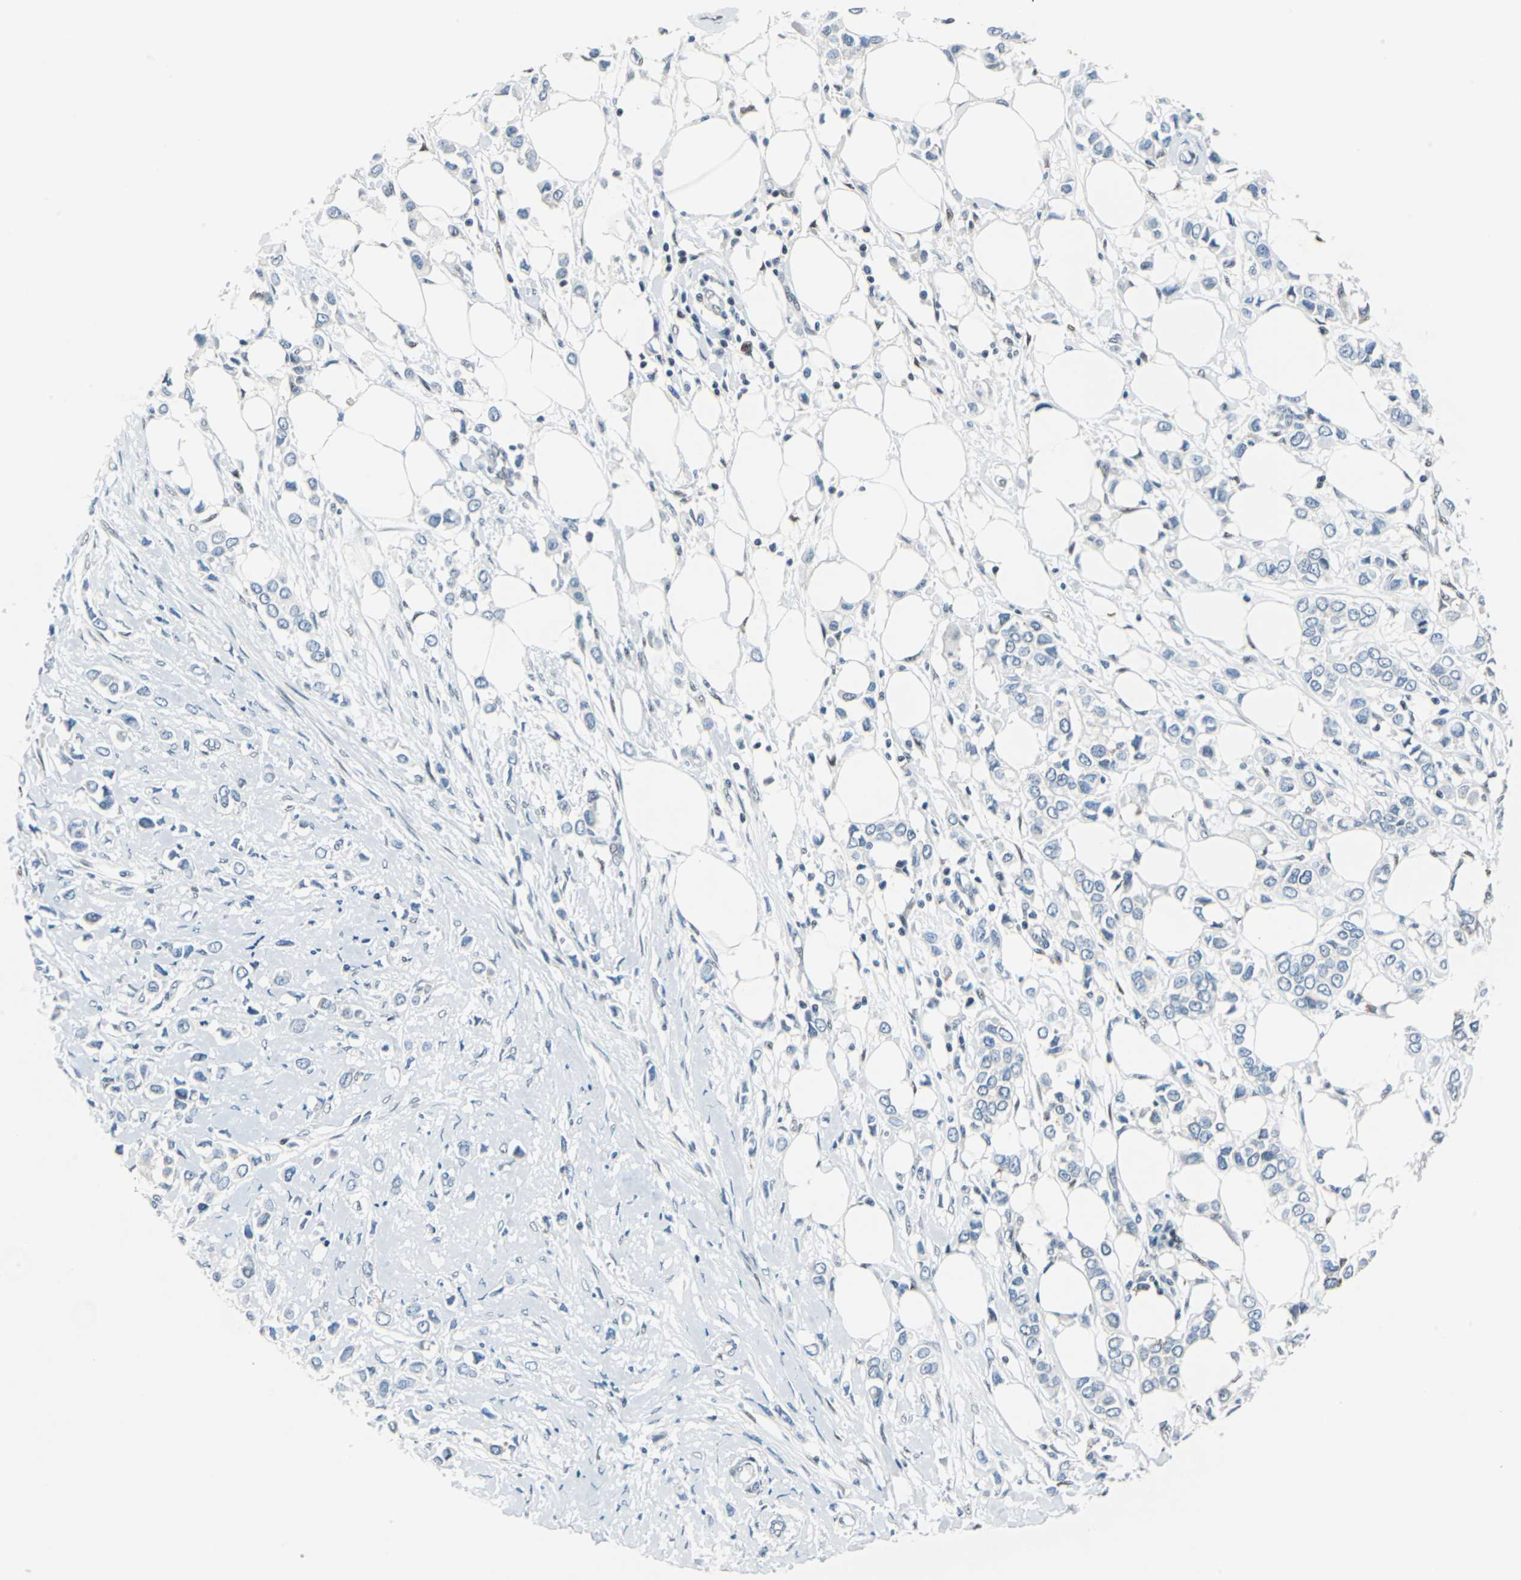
{"staining": {"intensity": "negative", "quantity": "none", "location": "none"}, "tissue": "breast cancer", "cell_type": "Tumor cells", "image_type": "cancer", "snomed": [{"axis": "morphology", "description": "Lobular carcinoma"}, {"axis": "topography", "description": "Breast"}], "caption": "This micrograph is of breast cancer (lobular carcinoma) stained with immunohistochemistry (IHC) to label a protein in brown with the nuclei are counter-stained blue. There is no staining in tumor cells.", "gene": "HCFC2", "patient": {"sex": "female", "age": 51}}